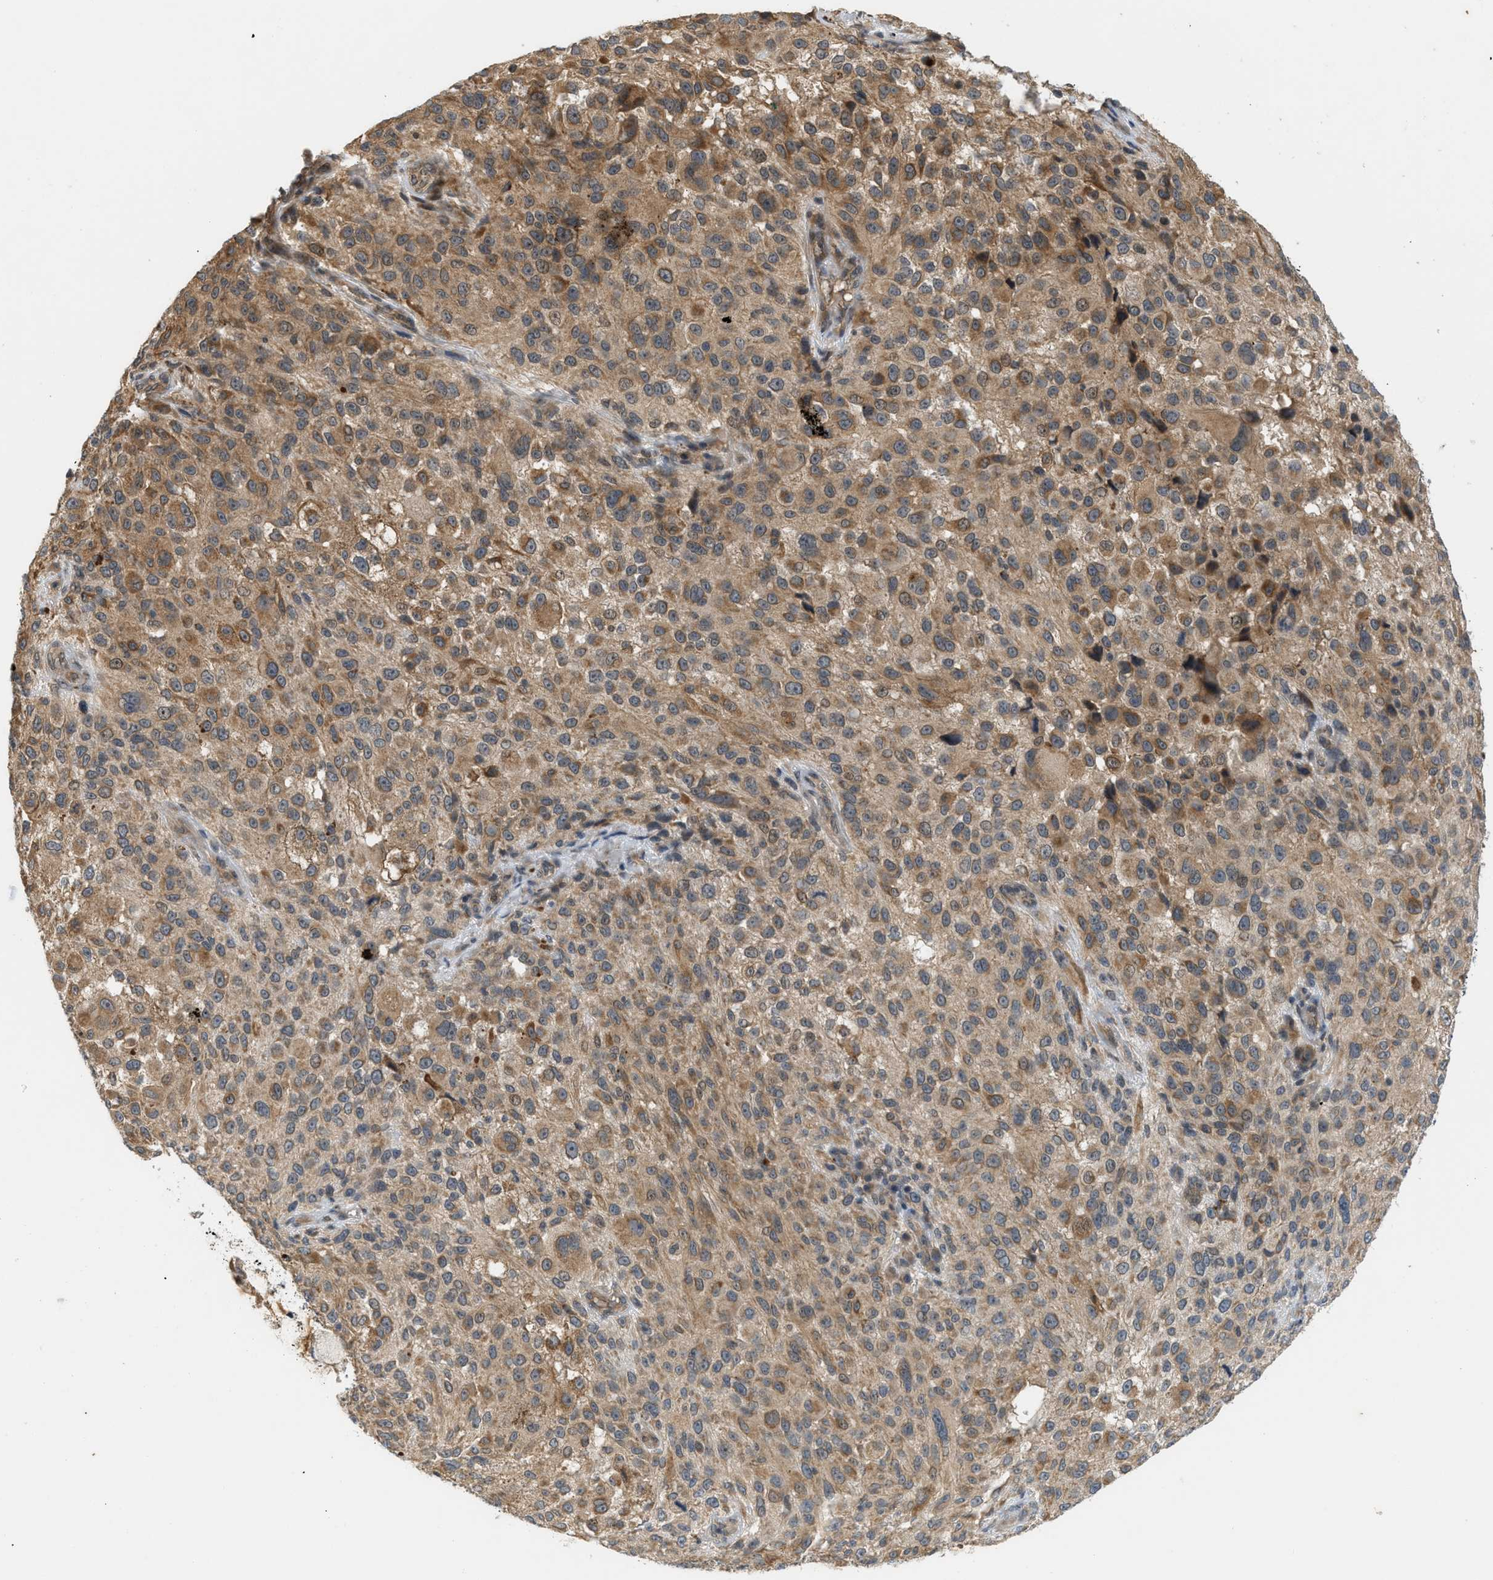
{"staining": {"intensity": "moderate", "quantity": ">75%", "location": "cytoplasmic/membranous"}, "tissue": "melanoma", "cell_type": "Tumor cells", "image_type": "cancer", "snomed": [{"axis": "morphology", "description": "Necrosis, NOS"}, {"axis": "morphology", "description": "Malignant melanoma, NOS"}, {"axis": "topography", "description": "Skin"}], "caption": "Brown immunohistochemical staining in malignant melanoma exhibits moderate cytoplasmic/membranous positivity in approximately >75% of tumor cells.", "gene": "ADCY8", "patient": {"sex": "female", "age": 87}}